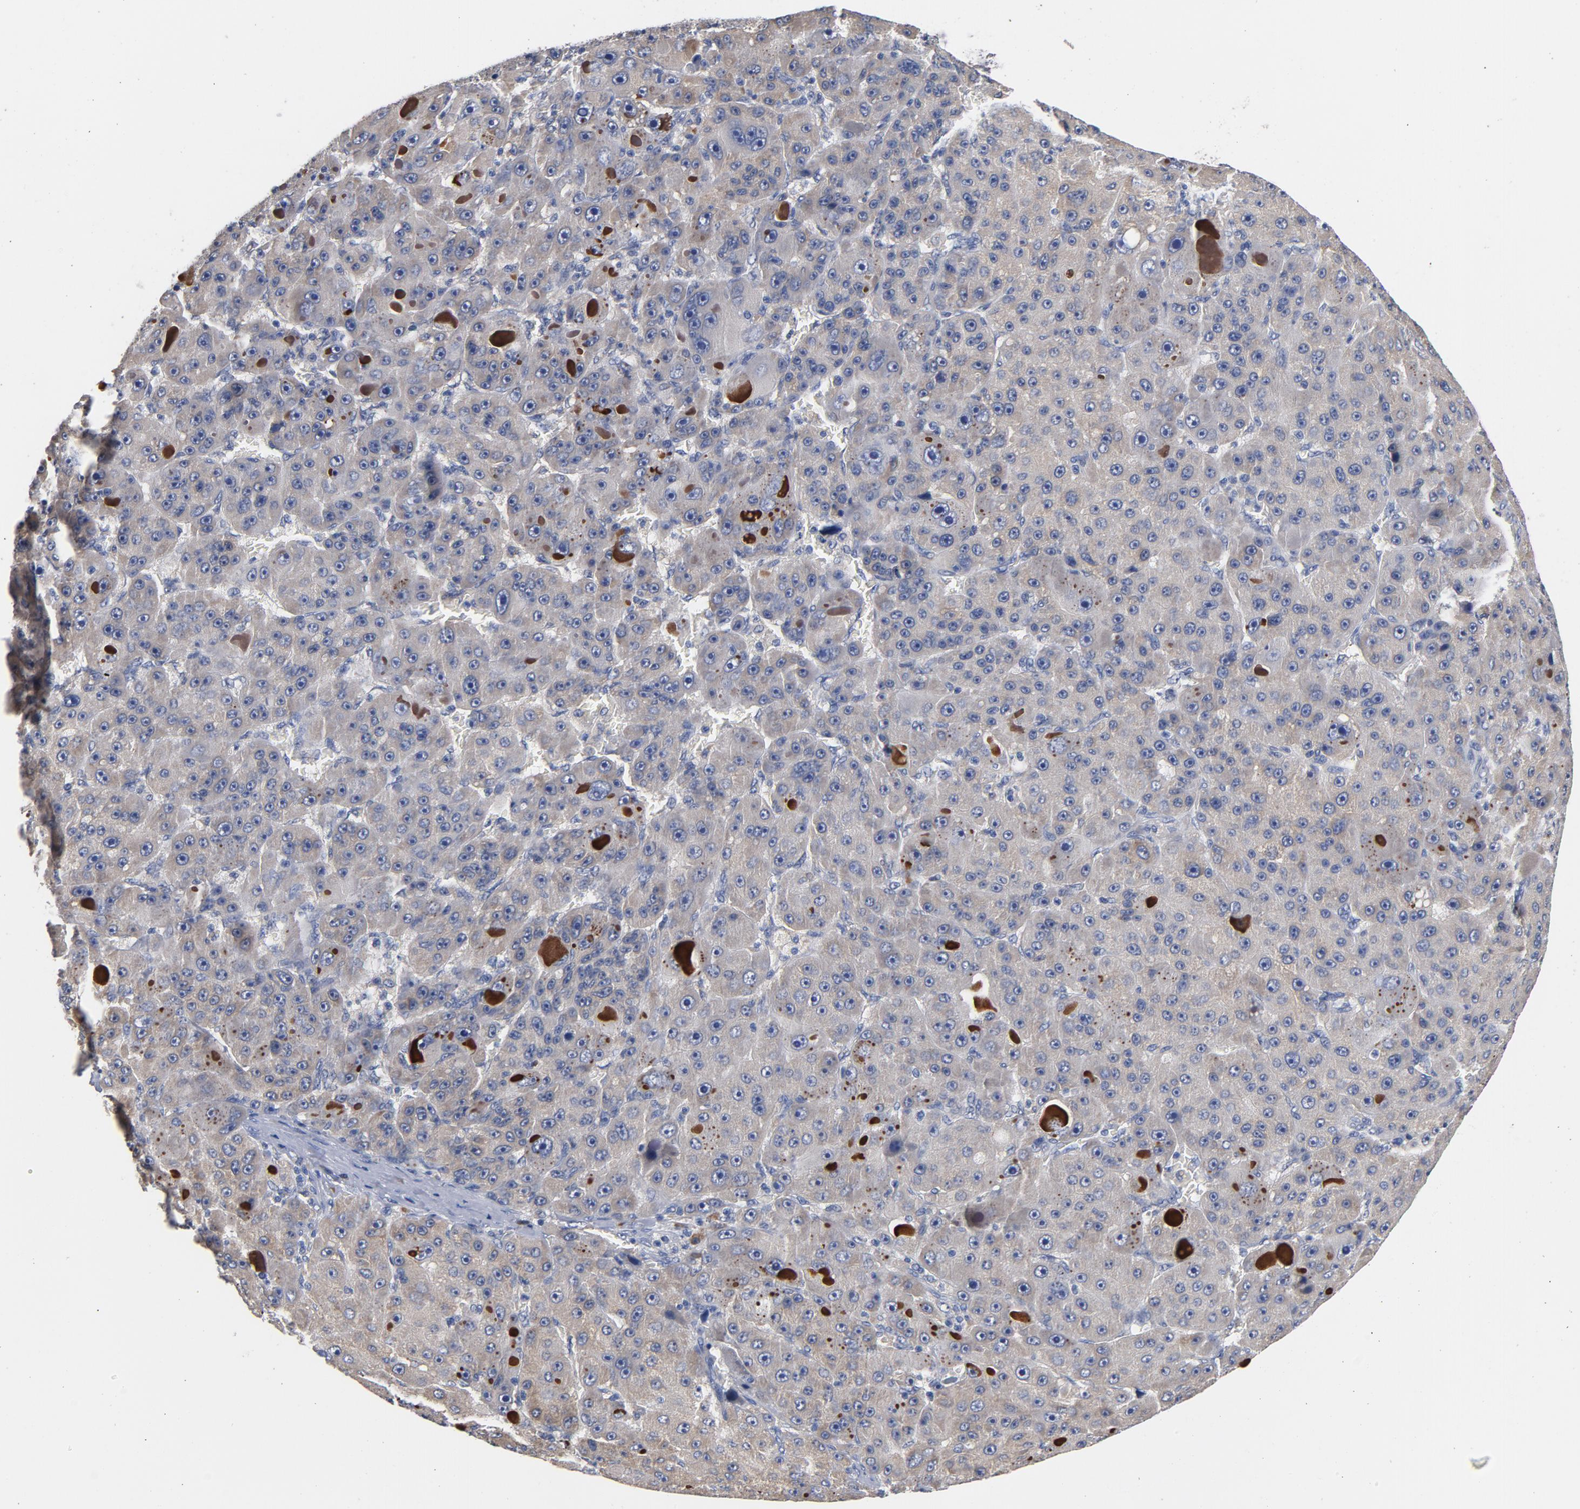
{"staining": {"intensity": "weak", "quantity": "25%-75%", "location": "cytoplasmic/membranous"}, "tissue": "liver cancer", "cell_type": "Tumor cells", "image_type": "cancer", "snomed": [{"axis": "morphology", "description": "Carcinoma, Hepatocellular, NOS"}, {"axis": "topography", "description": "Liver"}], "caption": "Immunohistochemical staining of hepatocellular carcinoma (liver) exhibits weak cytoplasmic/membranous protein positivity in approximately 25%-75% of tumor cells.", "gene": "TLR4", "patient": {"sex": "male", "age": 76}}